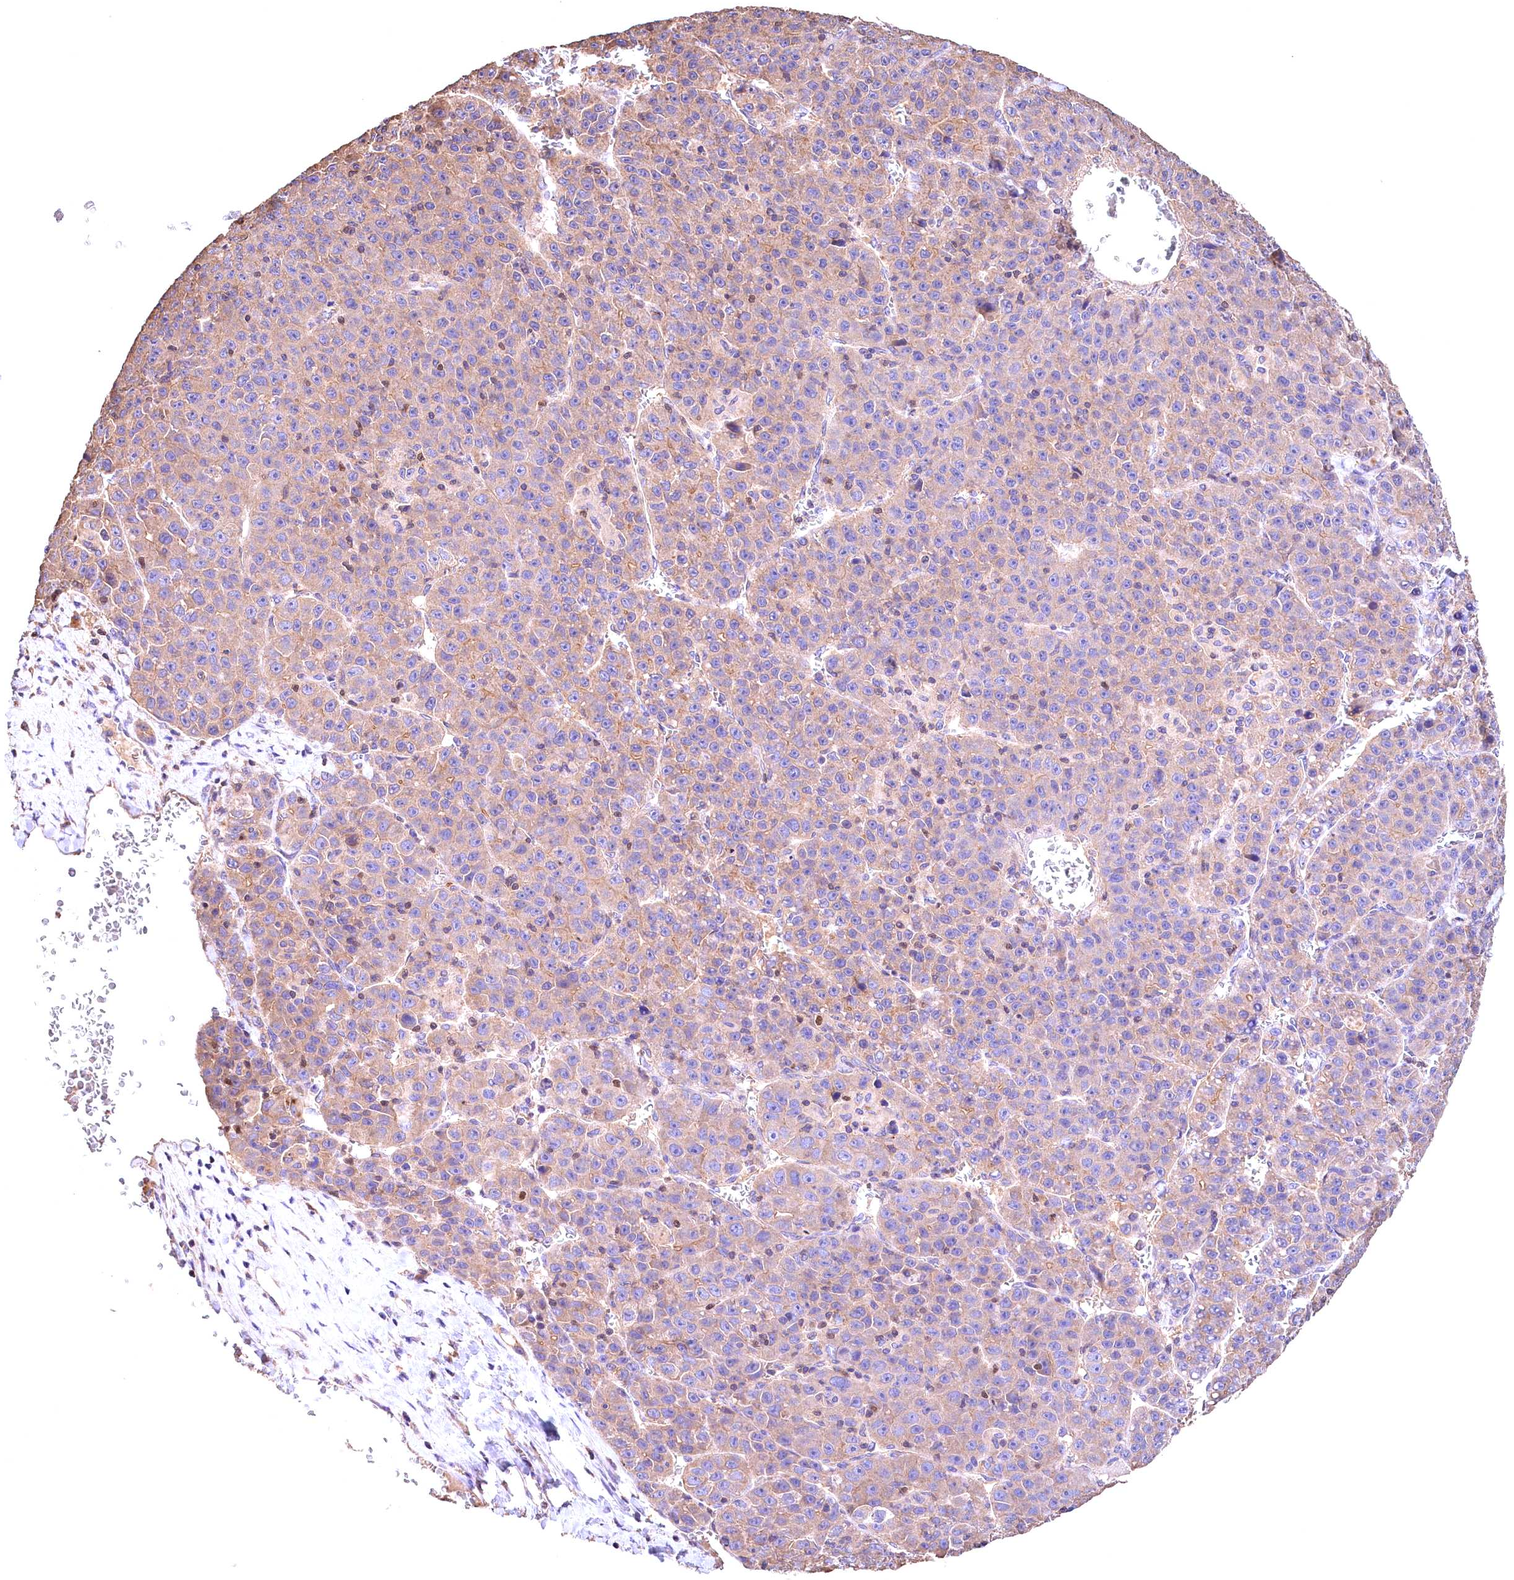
{"staining": {"intensity": "weak", "quantity": "<25%", "location": "cytoplasmic/membranous"}, "tissue": "liver cancer", "cell_type": "Tumor cells", "image_type": "cancer", "snomed": [{"axis": "morphology", "description": "Carcinoma, Hepatocellular, NOS"}, {"axis": "topography", "description": "Liver"}], "caption": "DAB immunohistochemical staining of liver cancer demonstrates no significant staining in tumor cells.", "gene": "OAS3", "patient": {"sex": "female", "age": 53}}